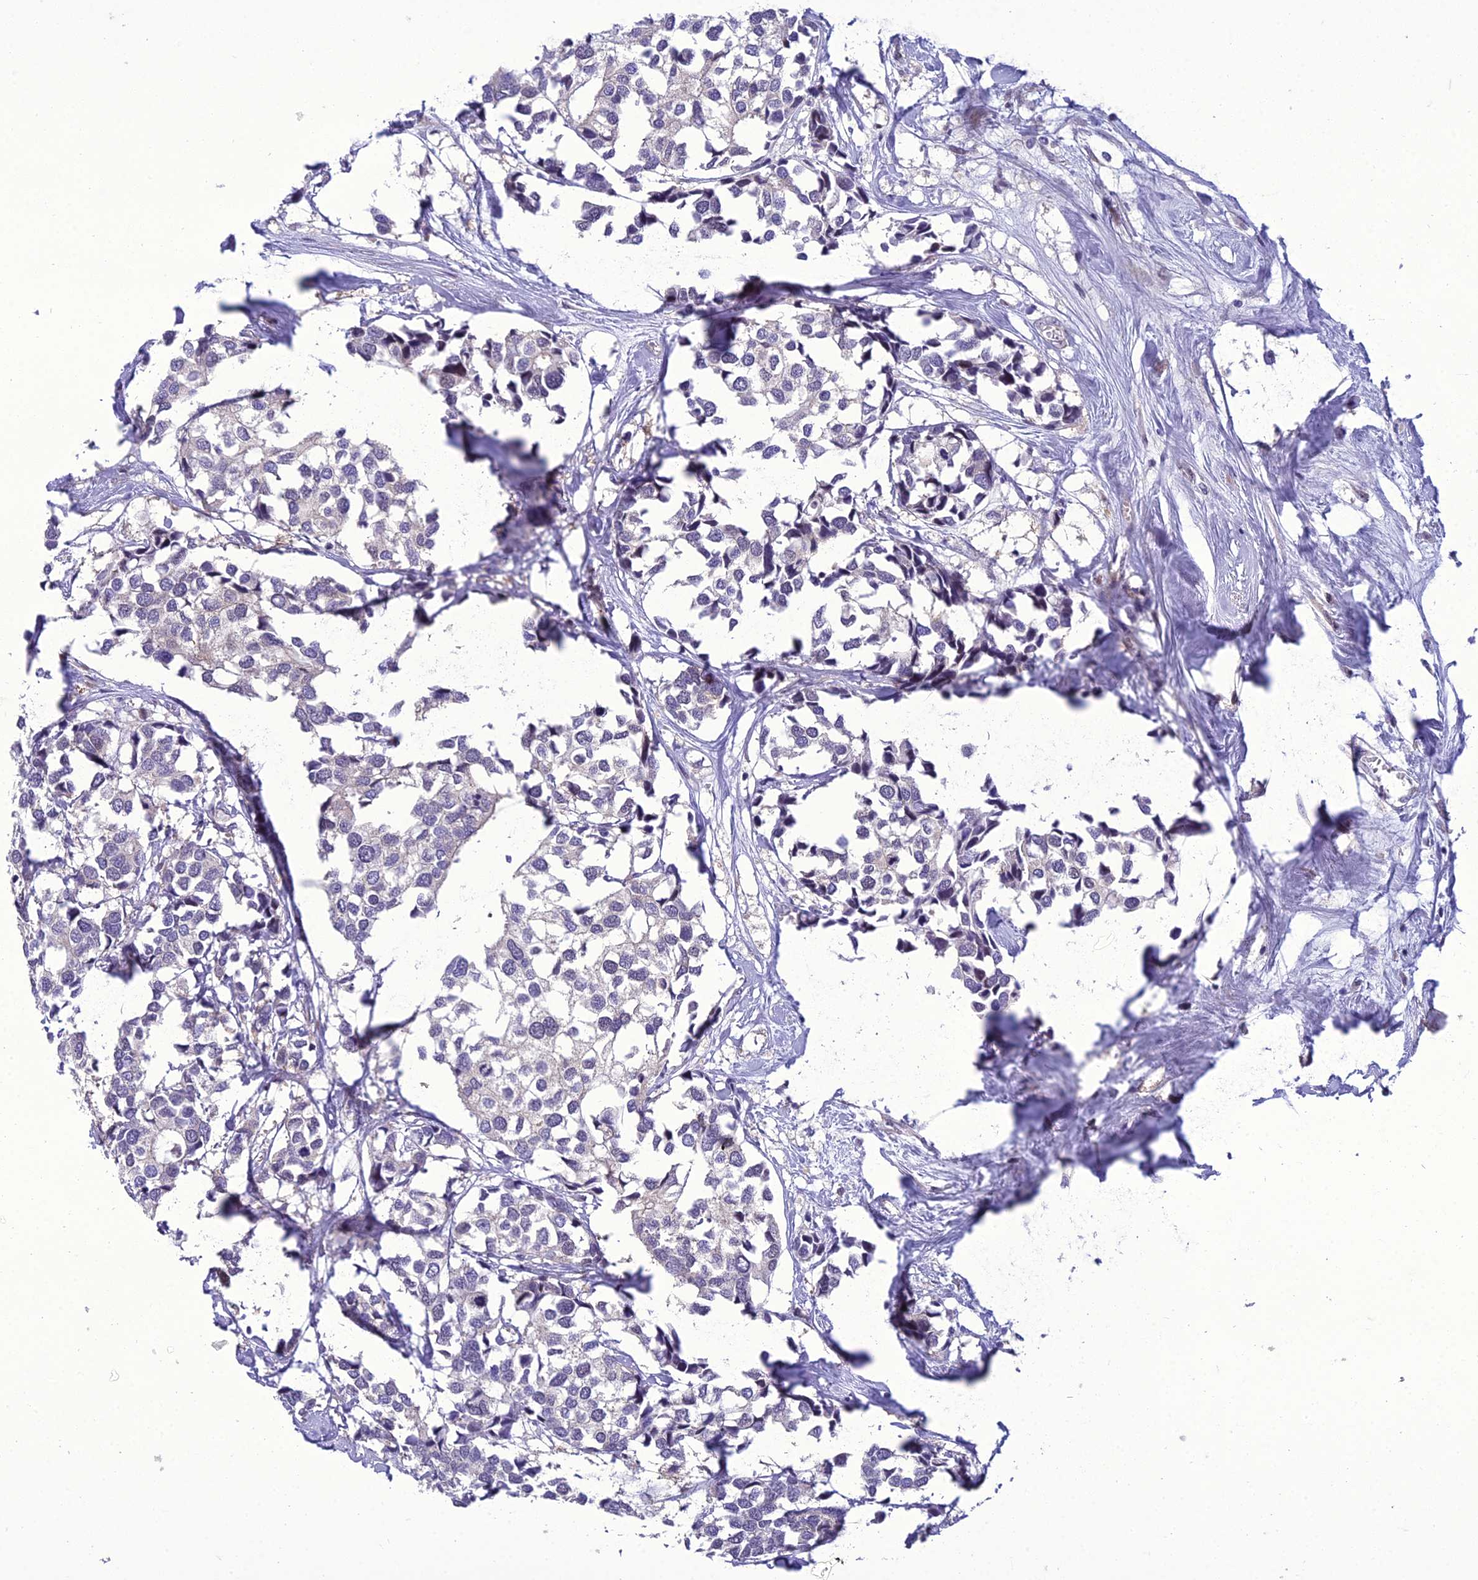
{"staining": {"intensity": "negative", "quantity": "none", "location": "none"}, "tissue": "breast cancer", "cell_type": "Tumor cells", "image_type": "cancer", "snomed": [{"axis": "morphology", "description": "Duct carcinoma"}, {"axis": "topography", "description": "Breast"}], "caption": "A photomicrograph of human infiltrating ductal carcinoma (breast) is negative for staining in tumor cells.", "gene": "GAB4", "patient": {"sex": "female", "age": 83}}